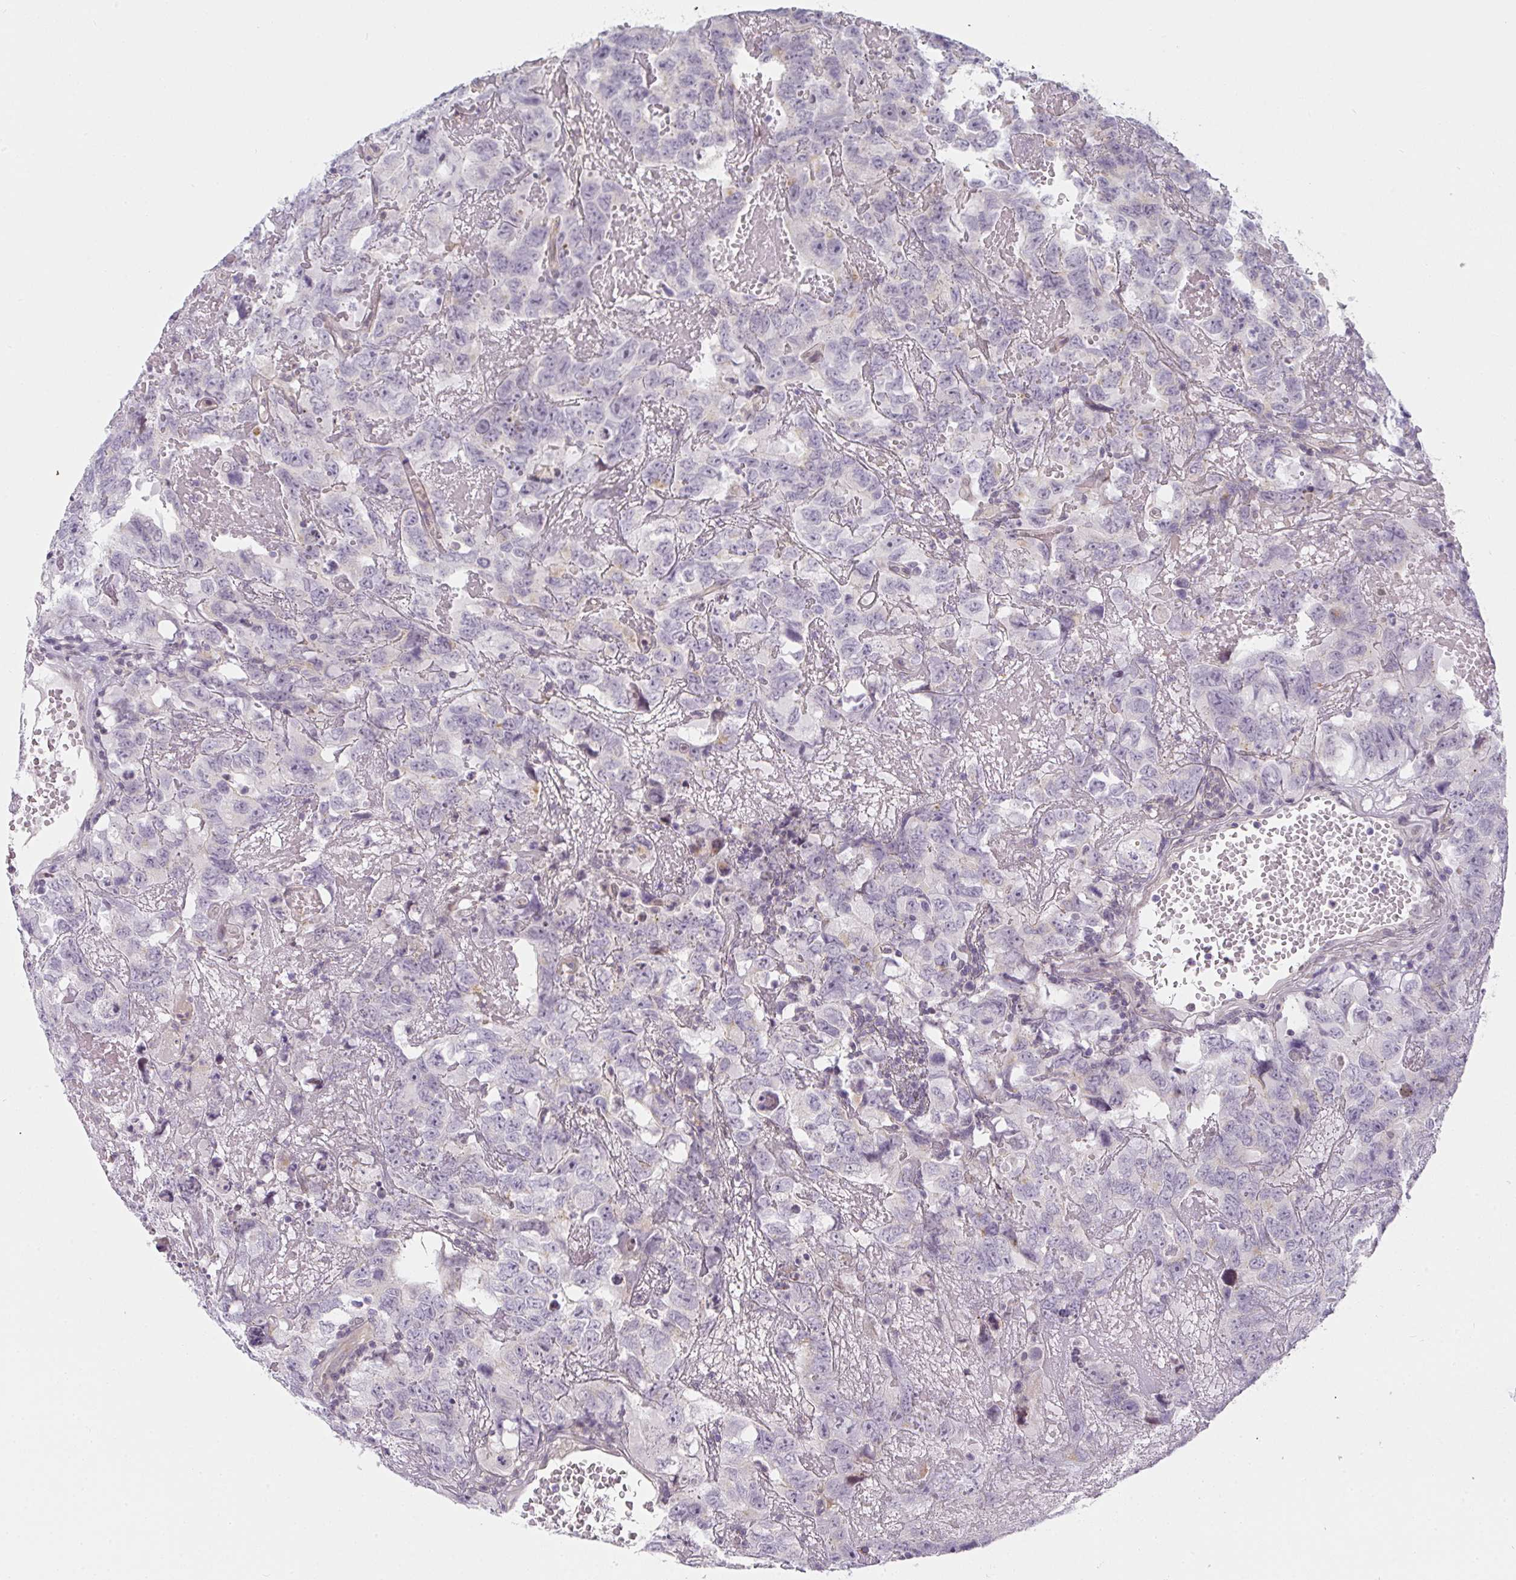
{"staining": {"intensity": "negative", "quantity": "none", "location": "none"}, "tissue": "testis cancer", "cell_type": "Tumor cells", "image_type": "cancer", "snomed": [{"axis": "morphology", "description": "Carcinoma, Embryonal, NOS"}, {"axis": "topography", "description": "Testis"}], "caption": "DAB (3,3'-diaminobenzidine) immunohistochemical staining of human testis embryonal carcinoma displays no significant expression in tumor cells. Brightfield microscopy of immunohistochemistry stained with DAB (brown) and hematoxylin (blue), captured at high magnification.", "gene": "GSDMB", "patient": {"sex": "male", "age": 45}}